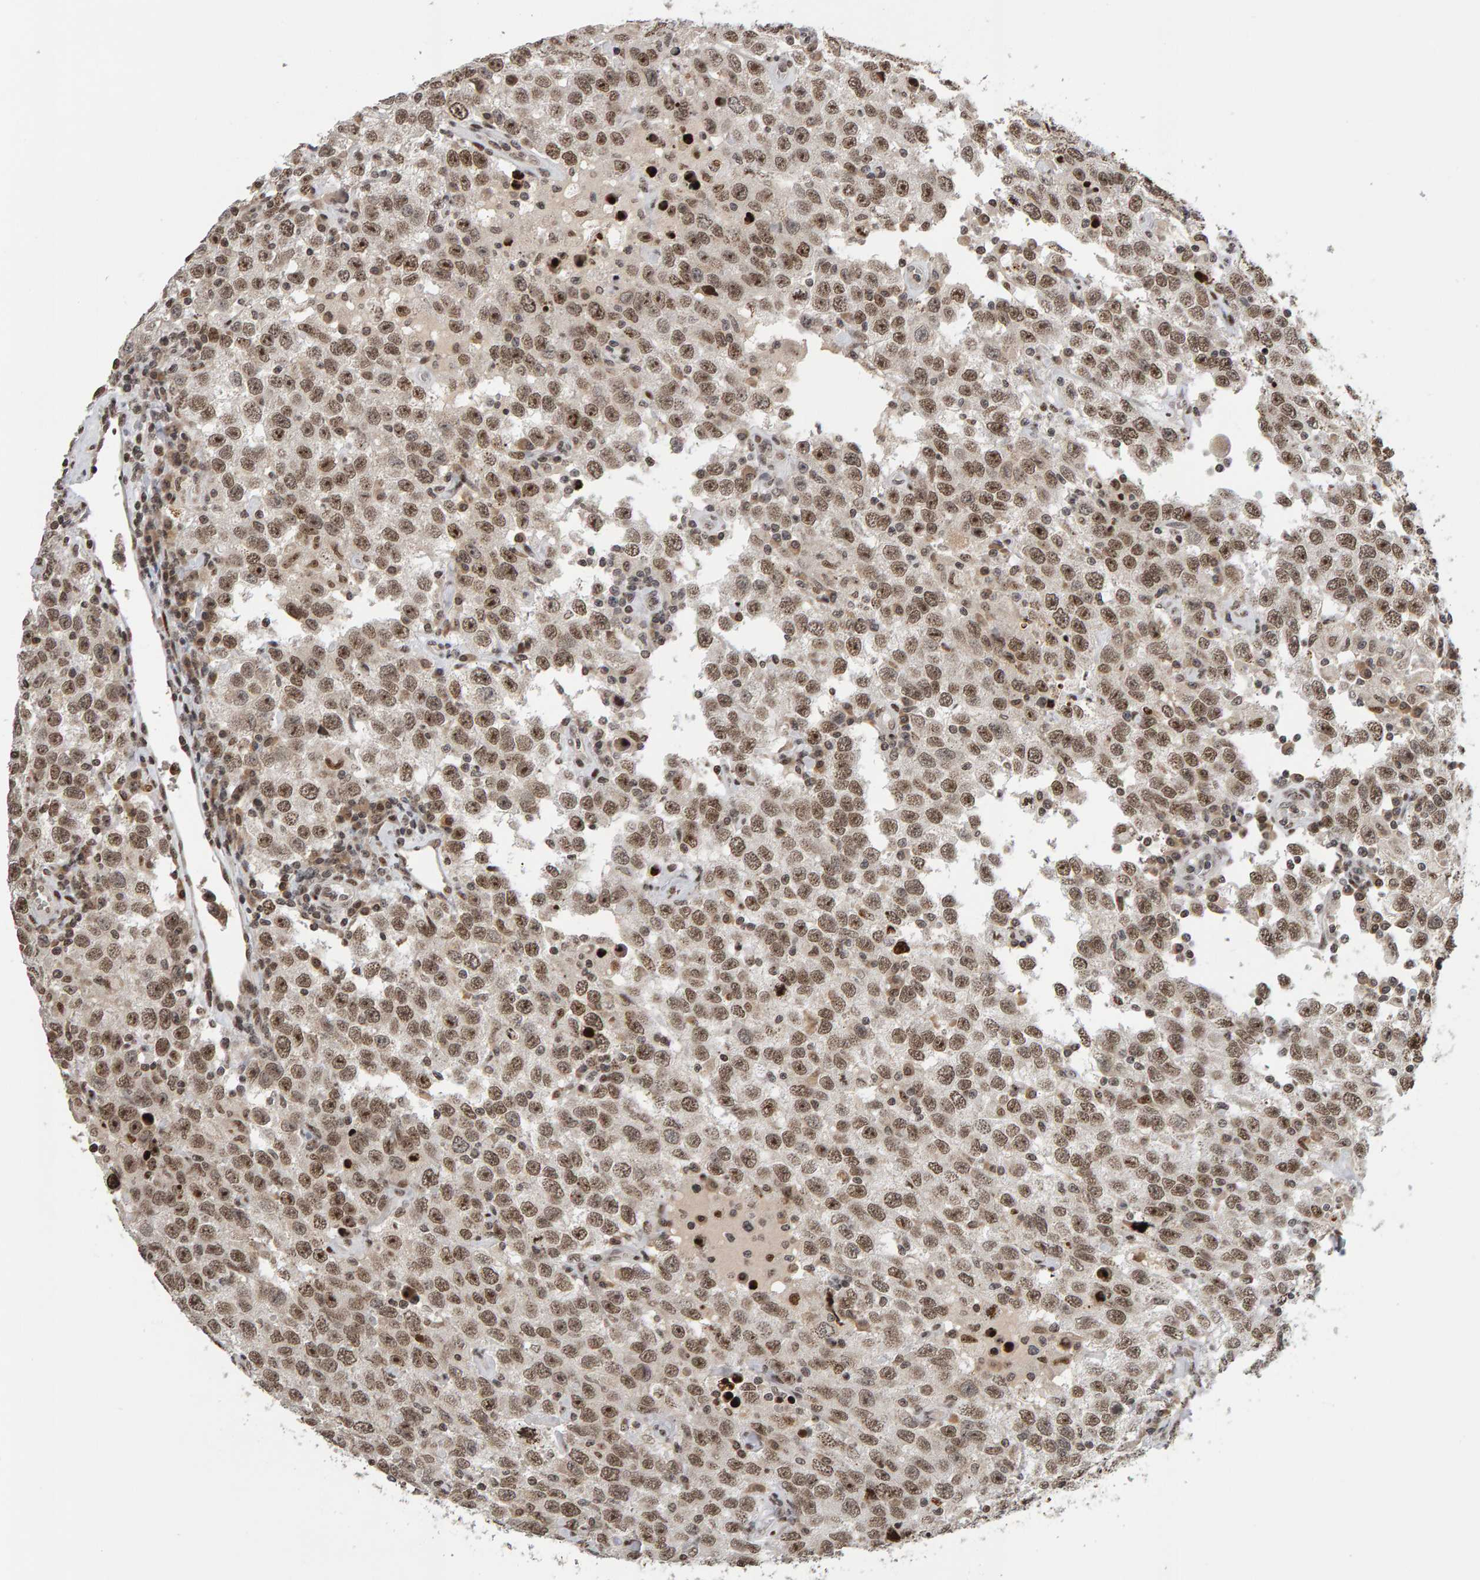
{"staining": {"intensity": "moderate", "quantity": ">75%", "location": "nuclear"}, "tissue": "testis cancer", "cell_type": "Tumor cells", "image_type": "cancer", "snomed": [{"axis": "morphology", "description": "Seminoma, NOS"}, {"axis": "topography", "description": "Testis"}], "caption": "DAB immunohistochemical staining of human seminoma (testis) displays moderate nuclear protein expression in approximately >75% of tumor cells. Ihc stains the protein in brown and the nuclei are stained blue.", "gene": "TRAM1", "patient": {"sex": "male", "age": 41}}